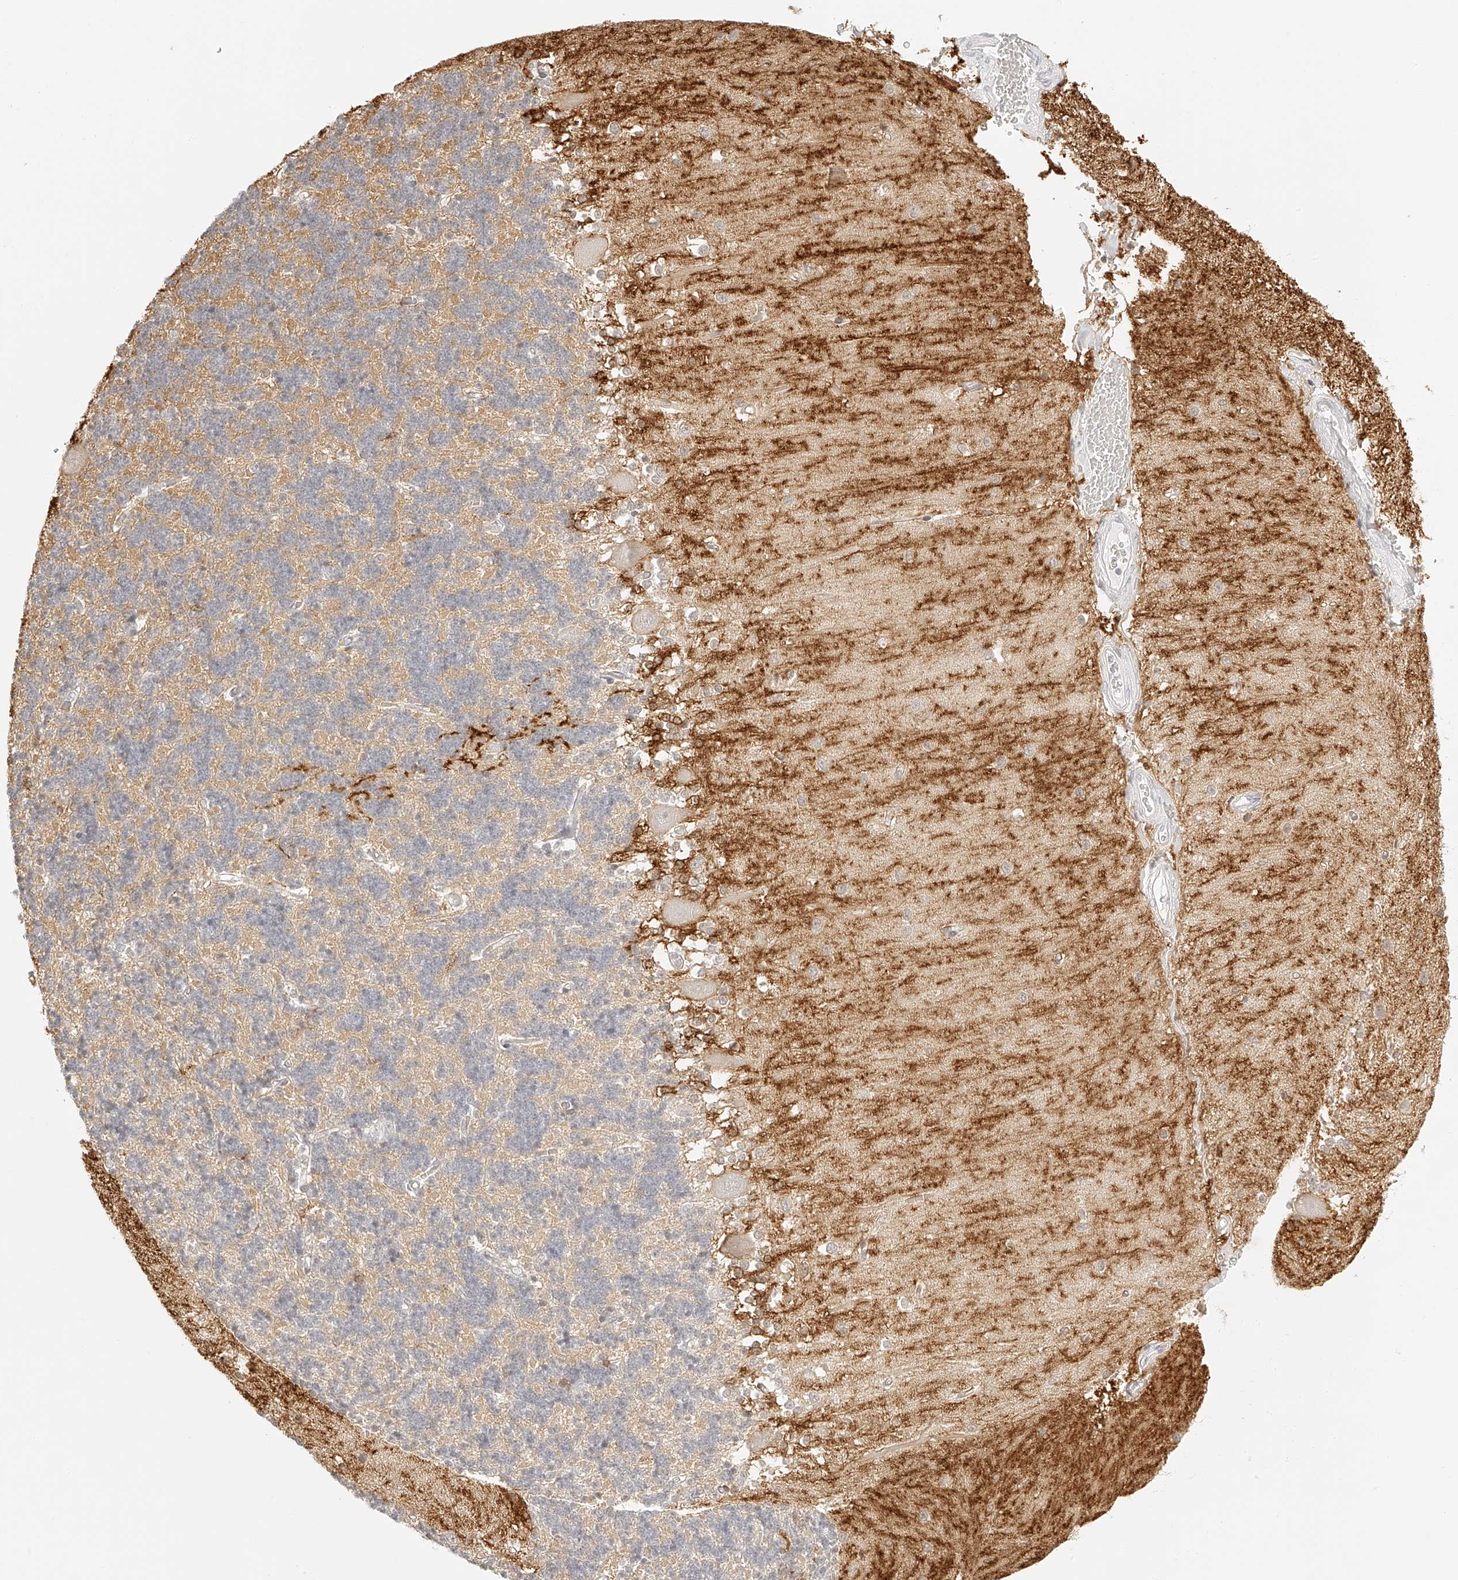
{"staining": {"intensity": "negative", "quantity": "none", "location": "none"}, "tissue": "cerebellum", "cell_type": "Cells in granular layer", "image_type": "normal", "snomed": [{"axis": "morphology", "description": "Normal tissue, NOS"}, {"axis": "topography", "description": "Cerebellum"}], "caption": "The immunohistochemistry (IHC) image has no significant positivity in cells in granular layer of cerebellum.", "gene": "ZFP69", "patient": {"sex": "male", "age": 37}}